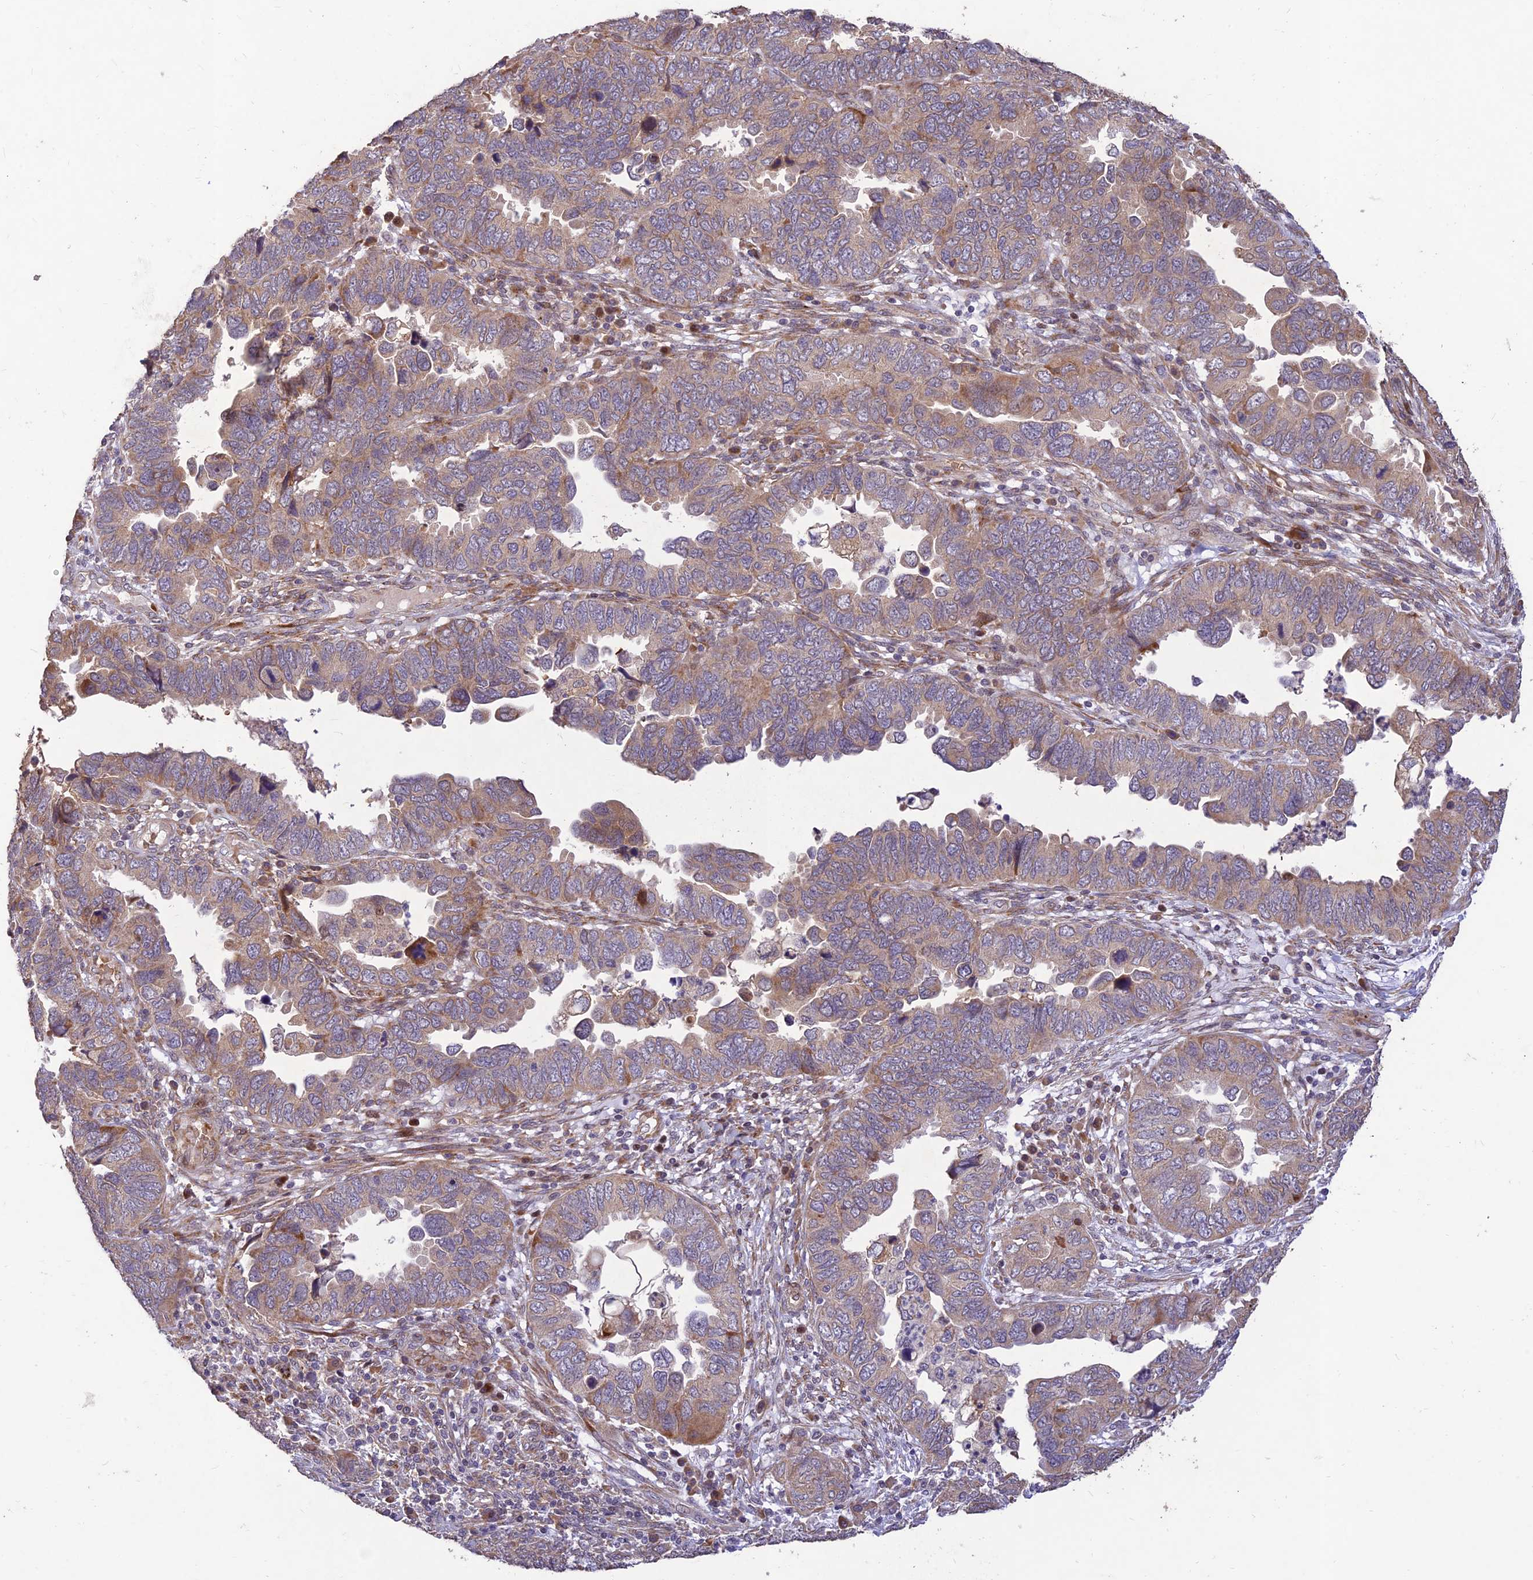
{"staining": {"intensity": "weak", "quantity": ">75%", "location": "cytoplasmic/membranous"}, "tissue": "endometrial cancer", "cell_type": "Tumor cells", "image_type": "cancer", "snomed": [{"axis": "morphology", "description": "Adenocarcinoma, NOS"}, {"axis": "topography", "description": "Endometrium"}], "caption": "Endometrial adenocarcinoma stained with a protein marker shows weak staining in tumor cells.", "gene": "PPP1R11", "patient": {"sex": "female", "age": 79}}